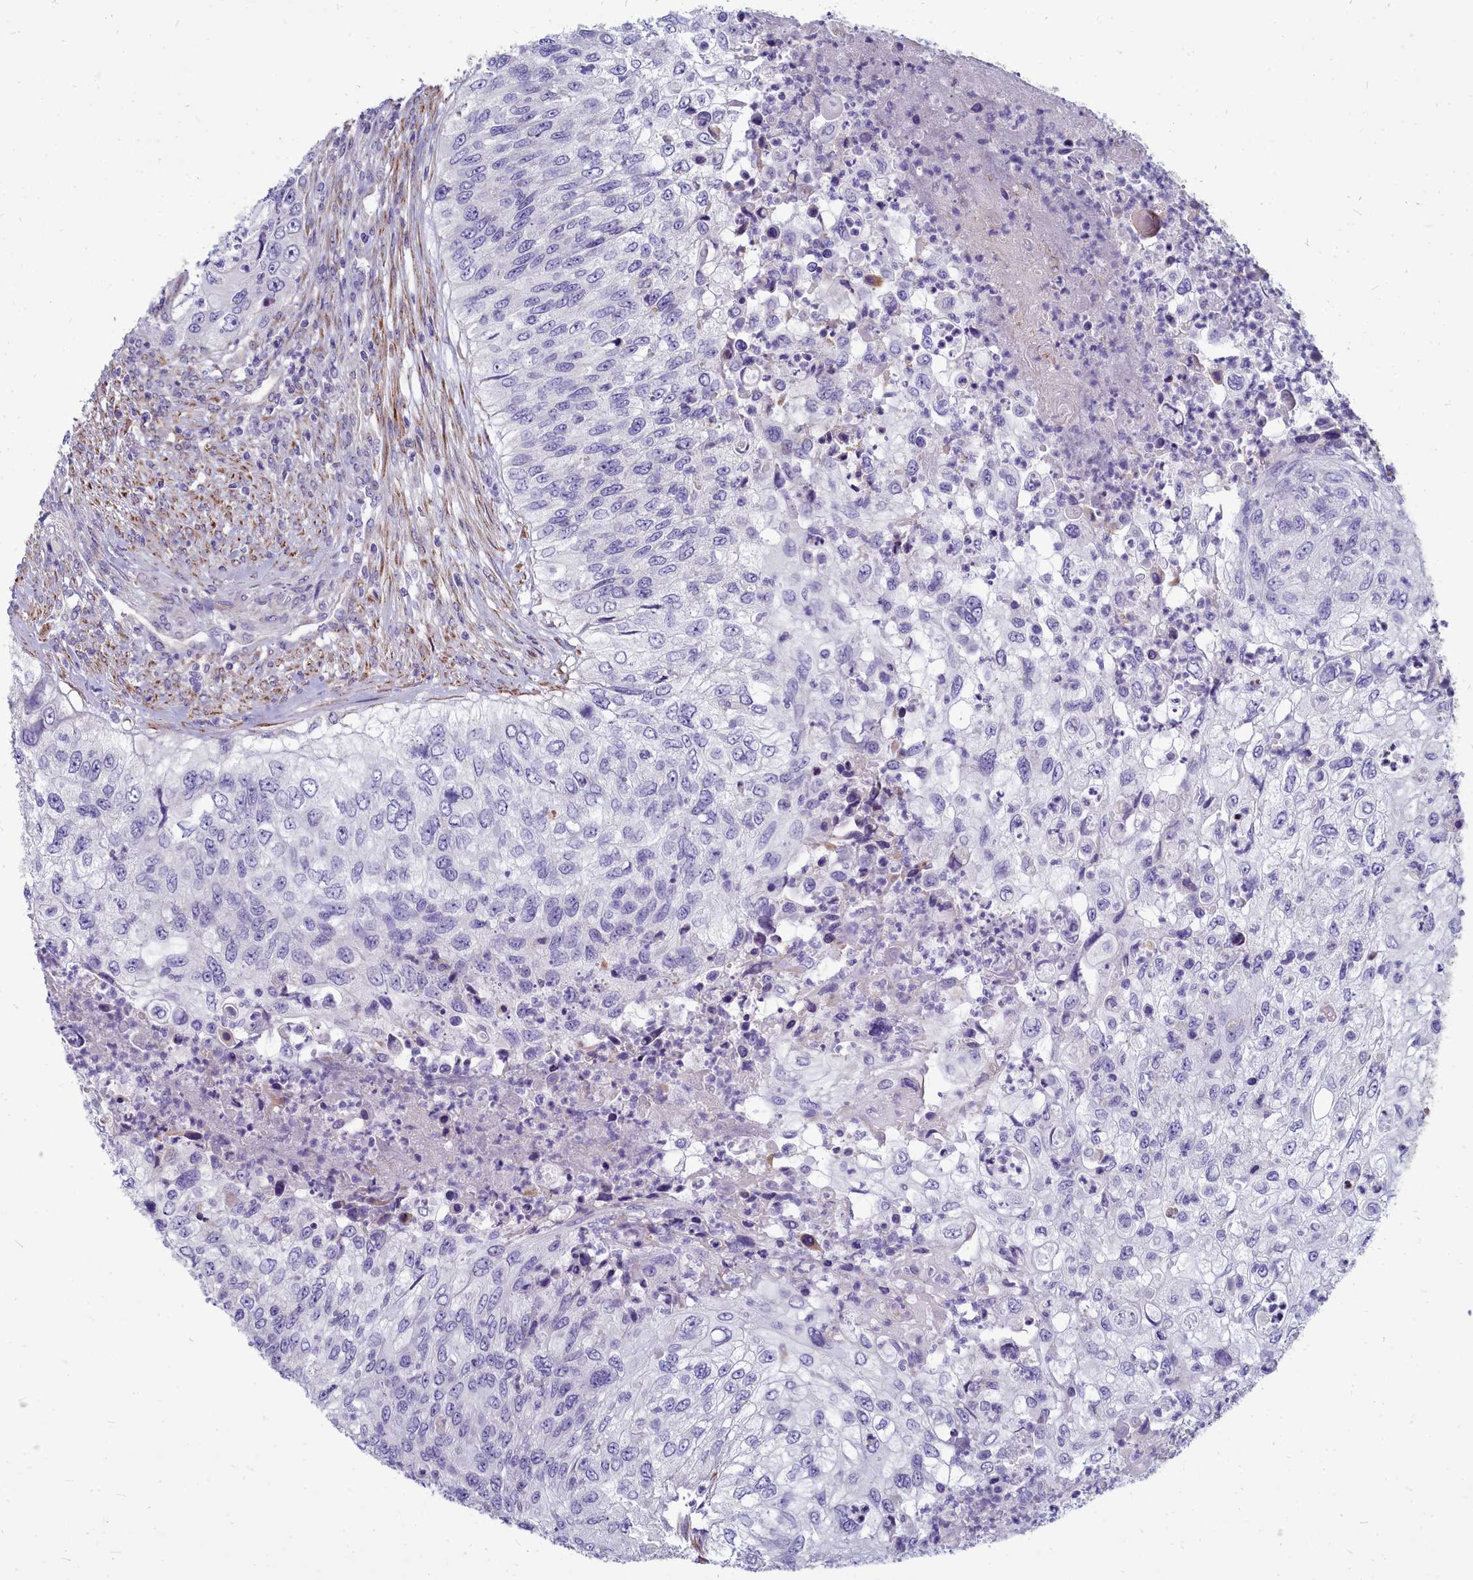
{"staining": {"intensity": "negative", "quantity": "none", "location": "none"}, "tissue": "urothelial cancer", "cell_type": "Tumor cells", "image_type": "cancer", "snomed": [{"axis": "morphology", "description": "Urothelial carcinoma, High grade"}, {"axis": "topography", "description": "Urinary bladder"}], "caption": "A photomicrograph of urothelial carcinoma (high-grade) stained for a protein shows no brown staining in tumor cells. (DAB (3,3'-diaminobenzidine) immunohistochemistry, high magnification).", "gene": "SMPD4", "patient": {"sex": "female", "age": 60}}